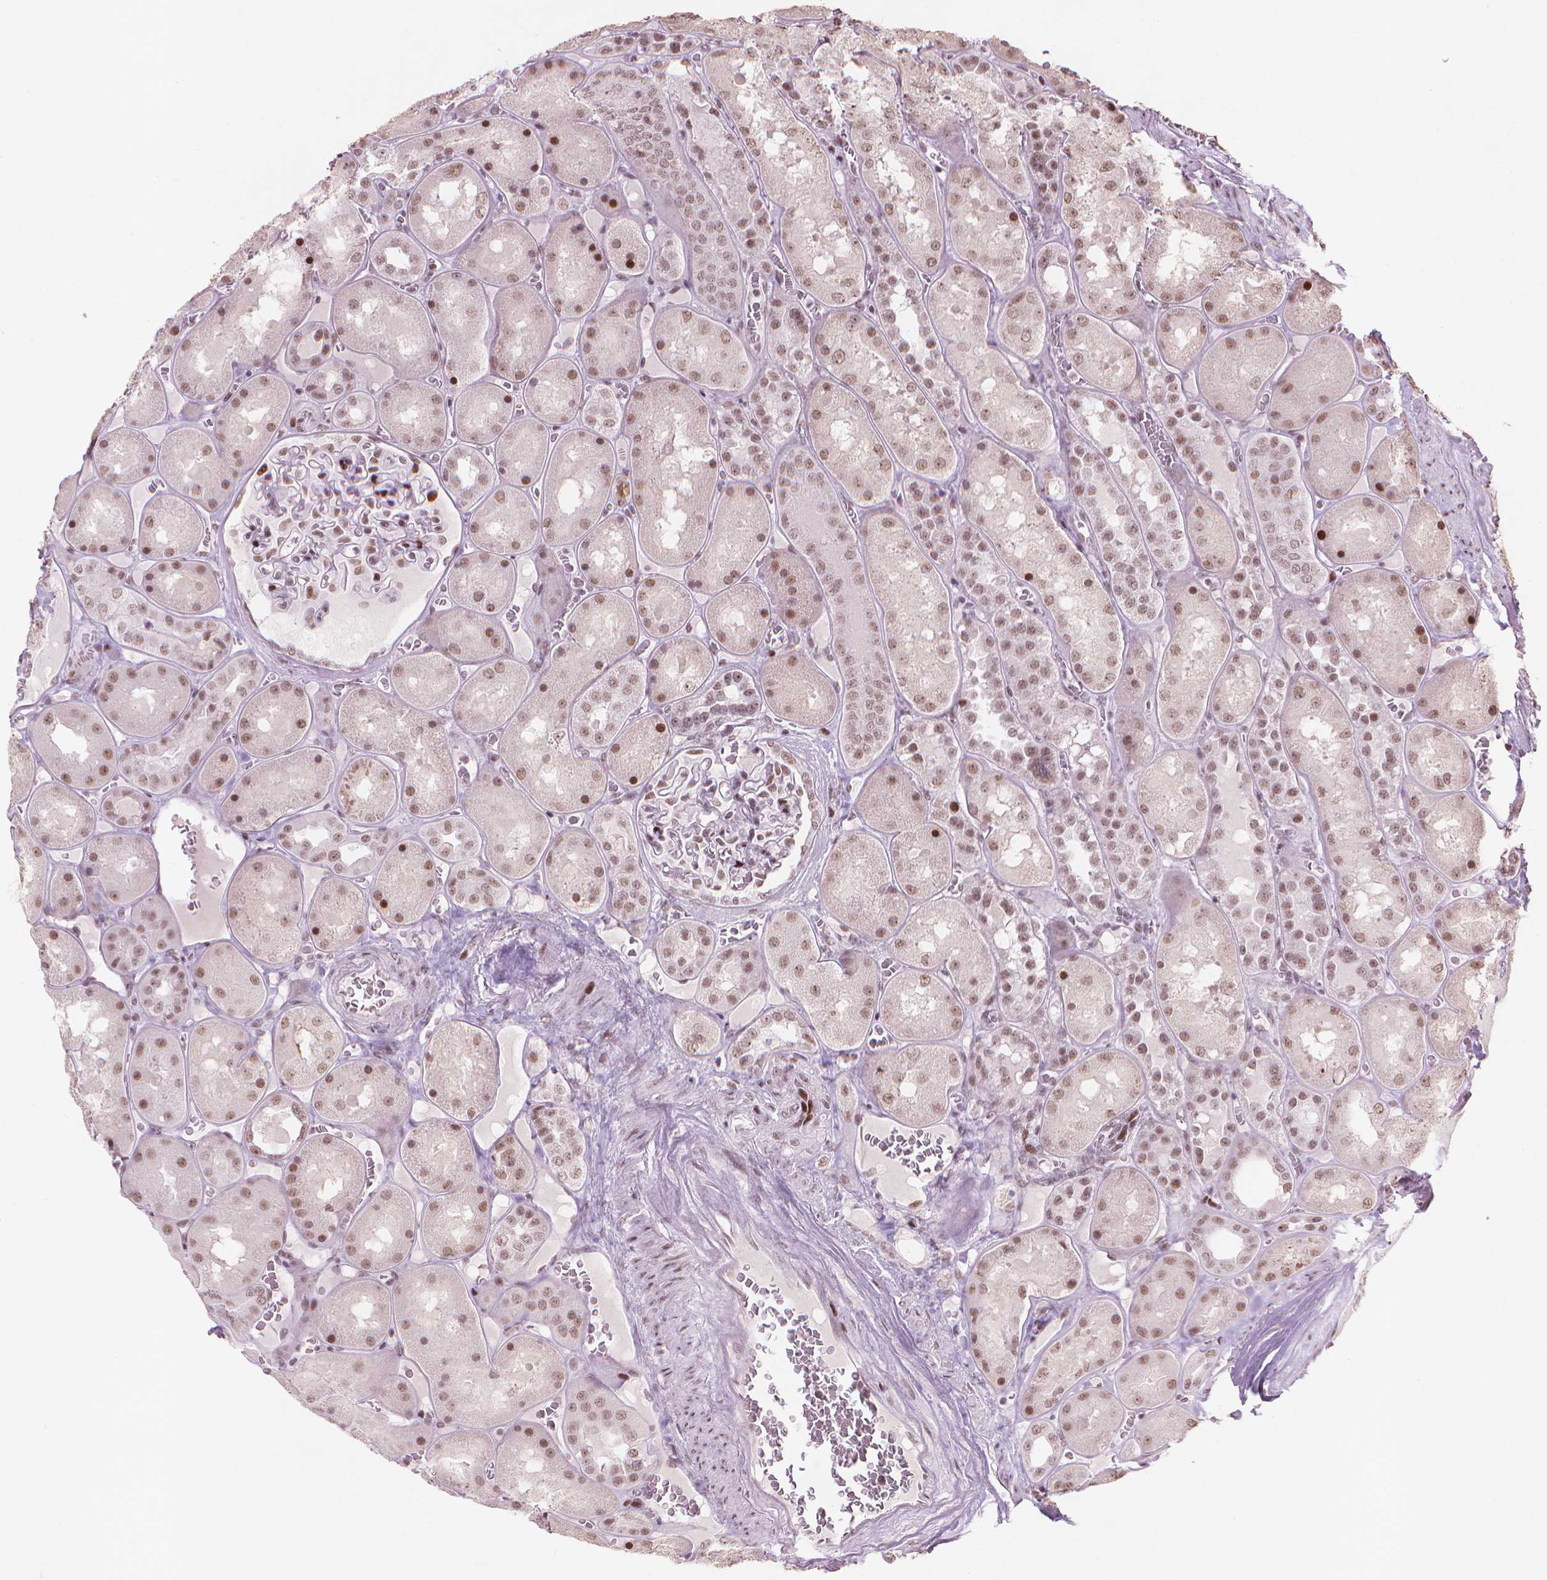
{"staining": {"intensity": "strong", "quantity": "25%-75%", "location": "nuclear"}, "tissue": "kidney", "cell_type": "Cells in glomeruli", "image_type": "normal", "snomed": [{"axis": "morphology", "description": "Normal tissue, NOS"}, {"axis": "topography", "description": "Kidney"}], "caption": "Approximately 25%-75% of cells in glomeruli in benign human kidney reveal strong nuclear protein positivity as visualized by brown immunohistochemical staining.", "gene": "HES7", "patient": {"sex": "male", "age": 73}}